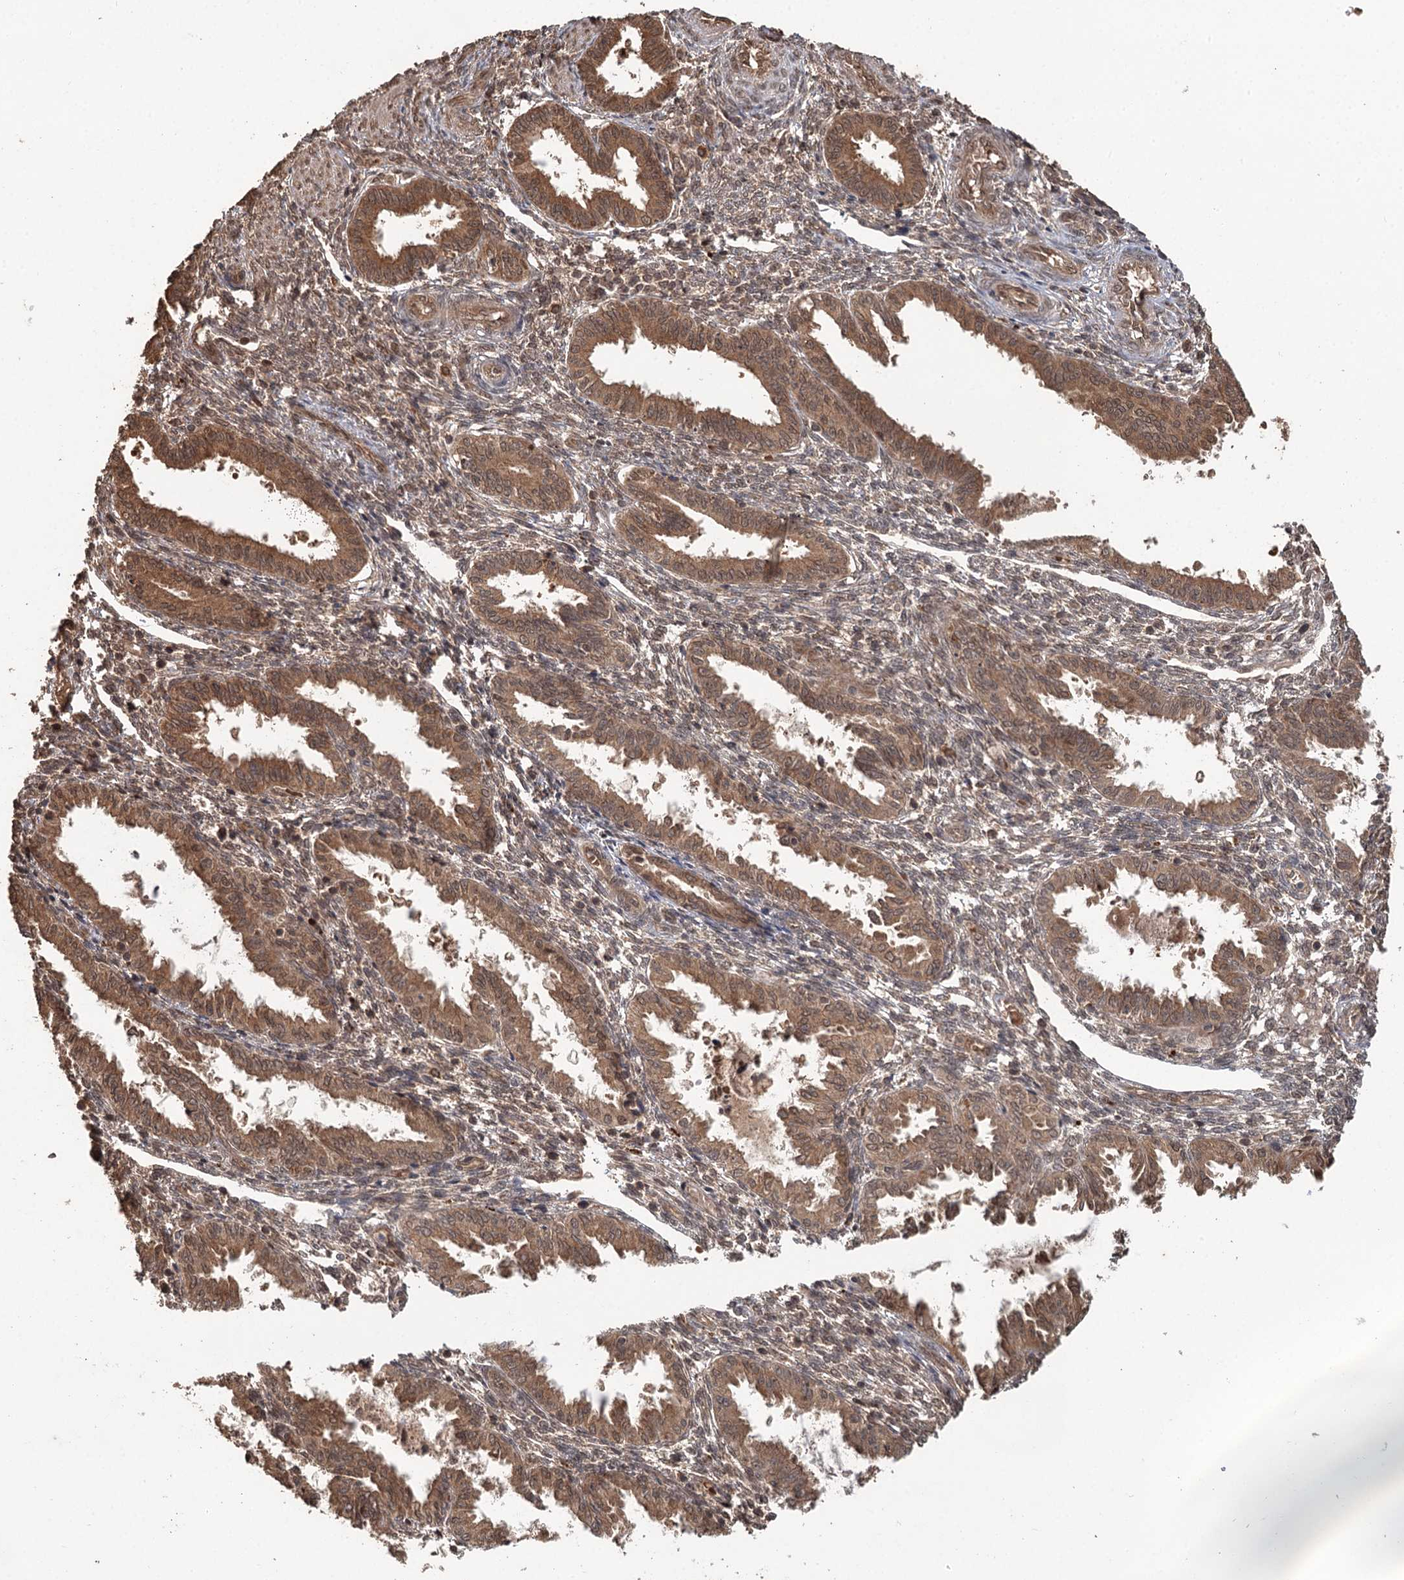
{"staining": {"intensity": "weak", "quantity": "25%-75%", "location": "cytoplasmic/membranous,nuclear"}, "tissue": "endometrium", "cell_type": "Cells in endometrial stroma", "image_type": "normal", "snomed": [{"axis": "morphology", "description": "Normal tissue, NOS"}, {"axis": "topography", "description": "Endometrium"}], "caption": "Immunohistochemical staining of benign human endometrium reveals weak cytoplasmic/membranous,nuclear protein expression in approximately 25%-75% of cells in endometrial stroma.", "gene": "N6AMT1", "patient": {"sex": "female", "age": 33}}